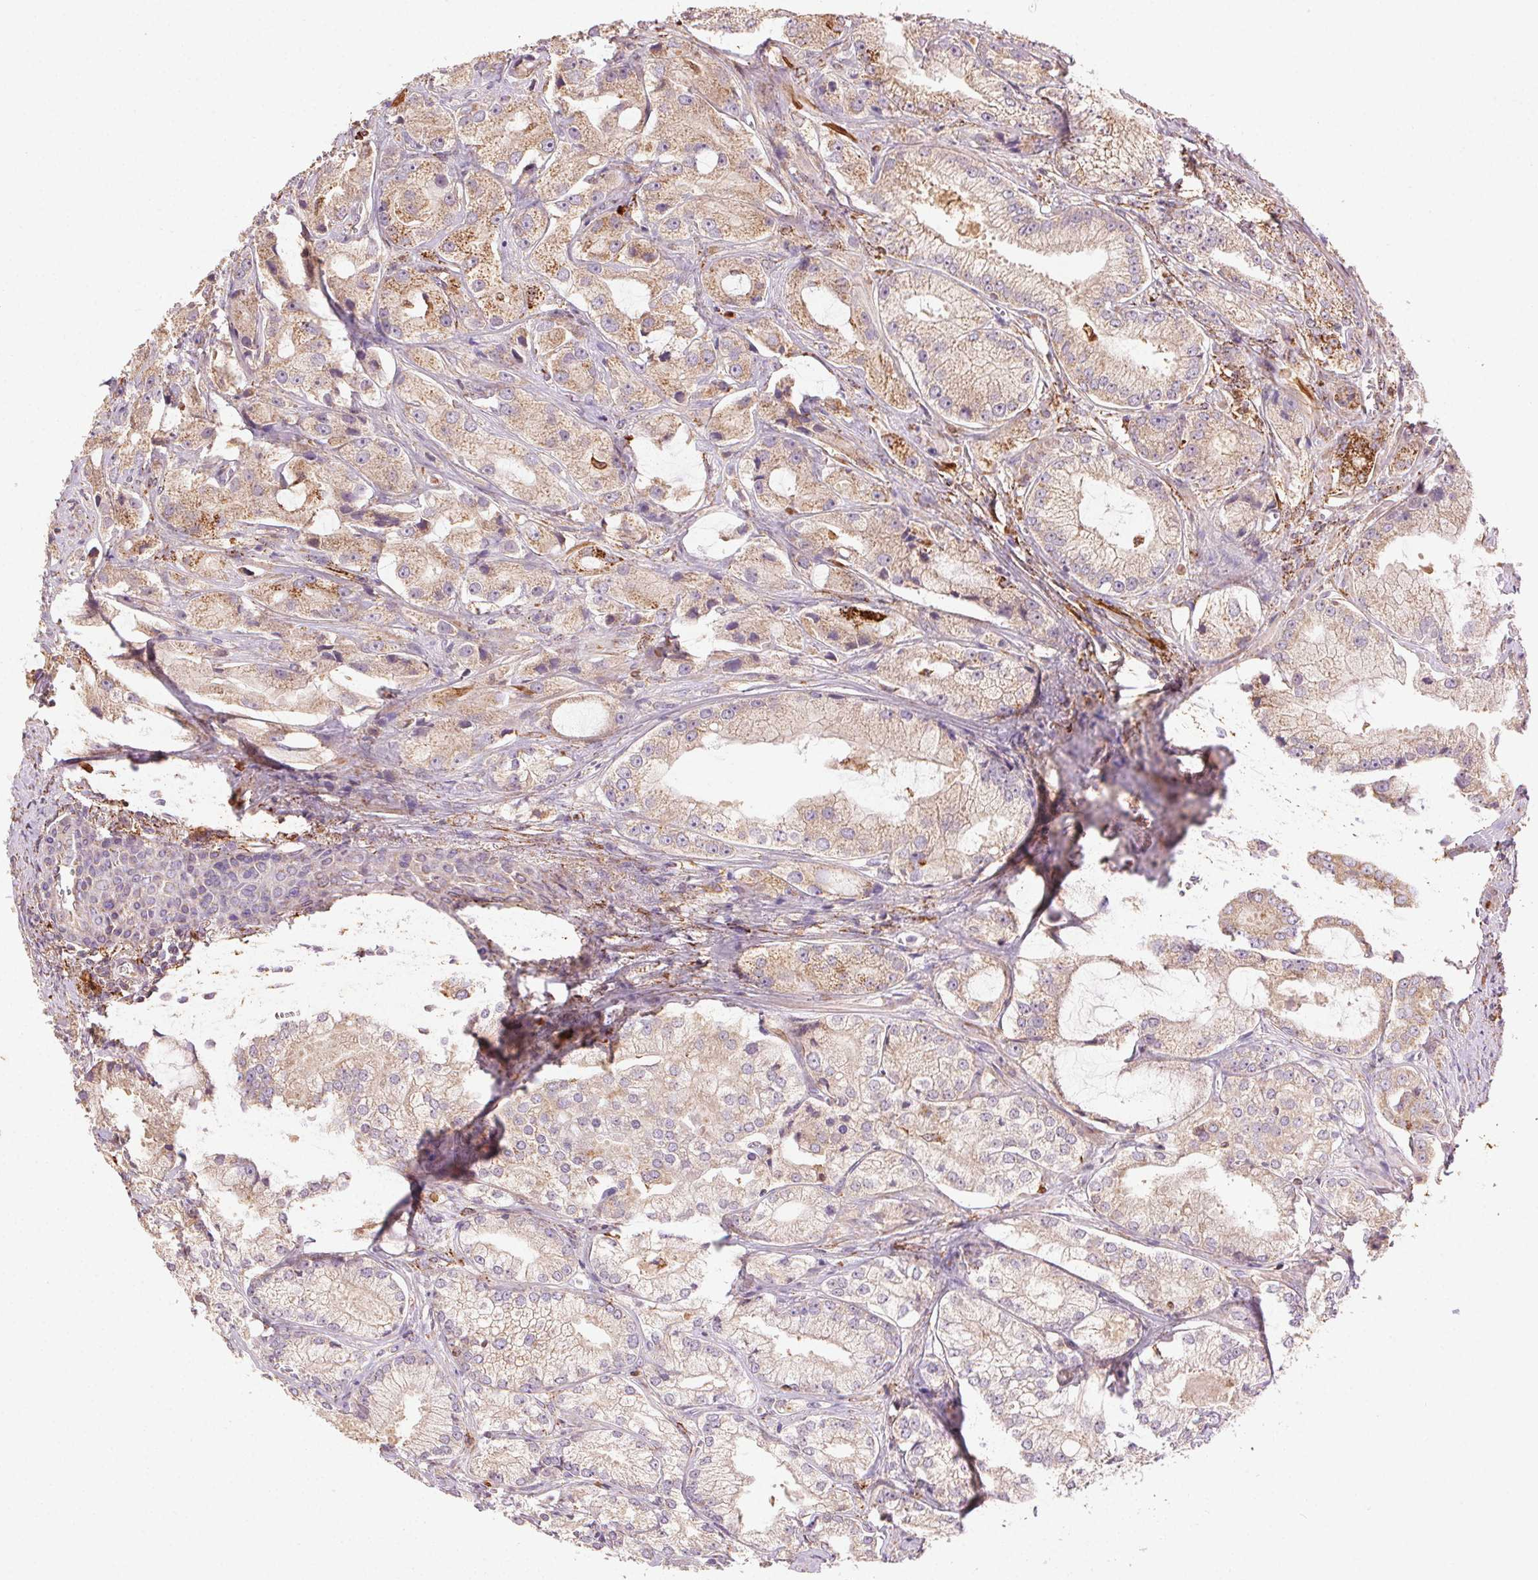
{"staining": {"intensity": "moderate", "quantity": "25%-75%", "location": "cytoplasmic/membranous"}, "tissue": "prostate cancer", "cell_type": "Tumor cells", "image_type": "cancer", "snomed": [{"axis": "morphology", "description": "Adenocarcinoma, High grade"}, {"axis": "topography", "description": "Prostate"}], "caption": "Approximately 25%-75% of tumor cells in prostate adenocarcinoma (high-grade) demonstrate moderate cytoplasmic/membranous protein positivity as visualized by brown immunohistochemical staining.", "gene": "FNBP1L", "patient": {"sex": "male", "age": 64}}